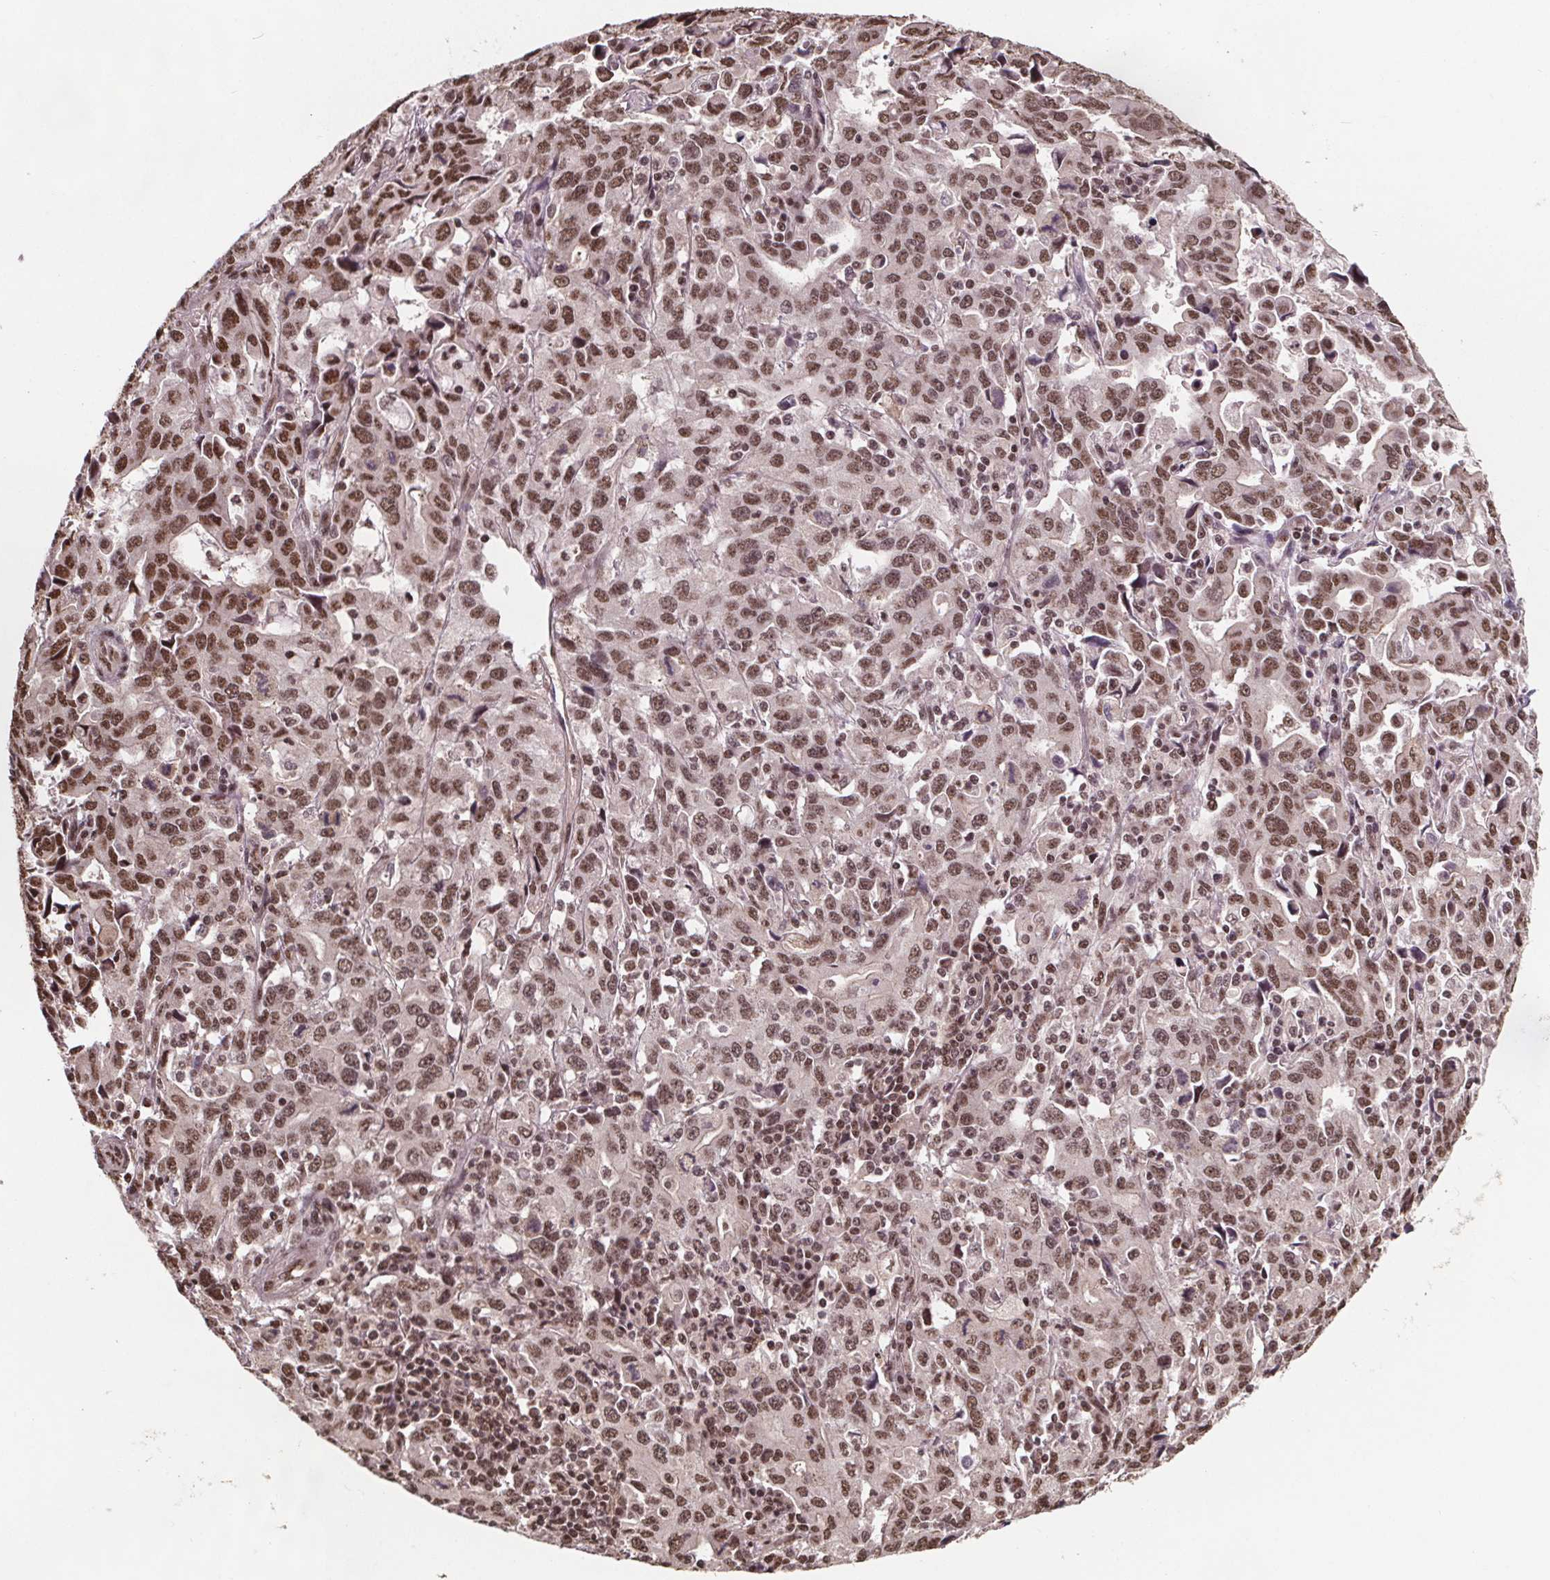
{"staining": {"intensity": "moderate", "quantity": ">75%", "location": "nuclear"}, "tissue": "stomach cancer", "cell_type": "Tumor cells", "image_type": "cancer", "snomed": [{"axis": "morphology", "description": "Adenocarcinoma, NOS"}, {"axis": "topography", "description": "Stomach, upper"}], "caption": "Brown immunohistochemical staining in stomach adenocarcinoma displays moderate nuclear expression in about >75% of tumor cells.", "gene": "JARID2", "patient": {"sex": "male", "age": 85}}